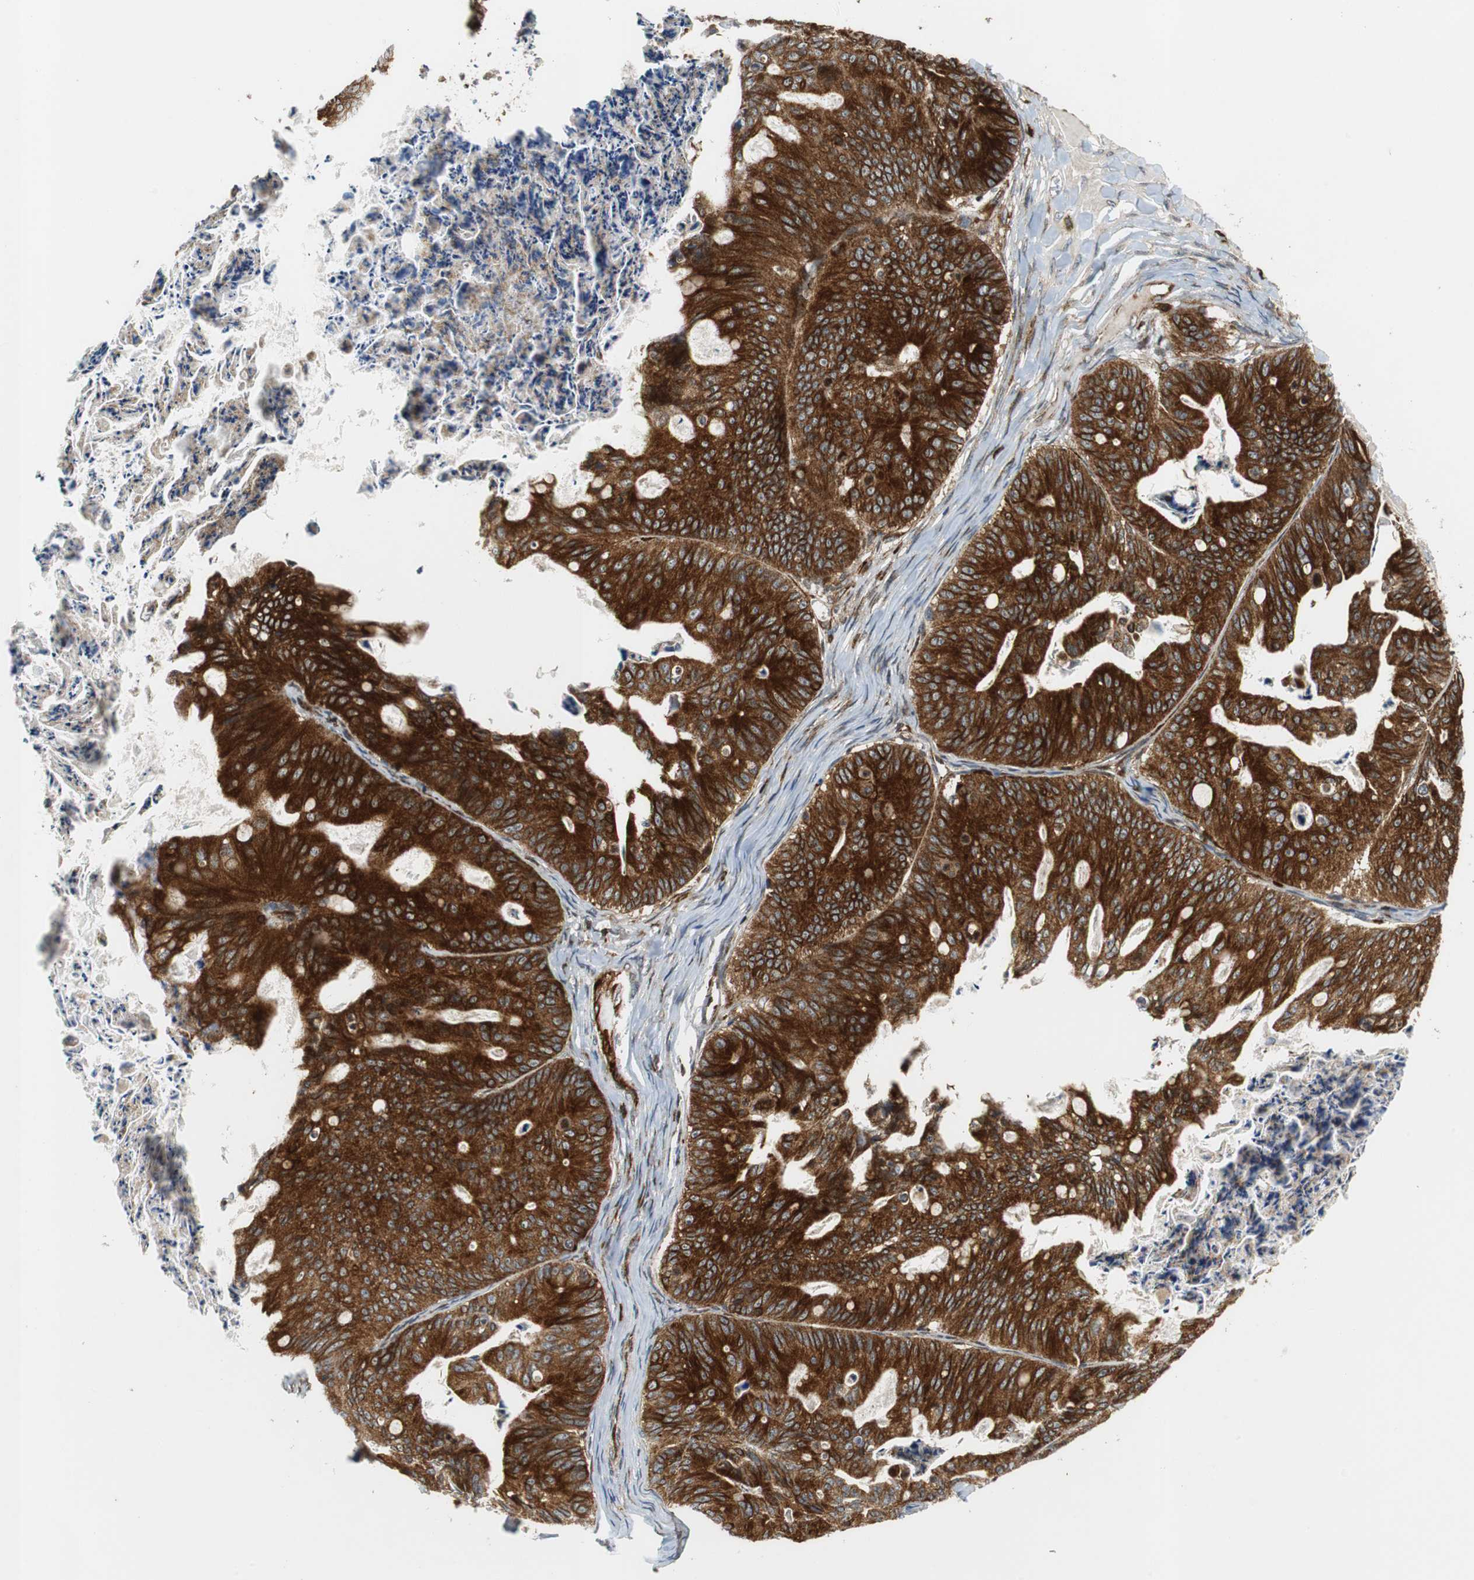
{"staining": {"intensity": "strong", "quantity": ">75%", "location": "cytoplasmic/membranous"}, "tissue": "ovarian cancer", "cell_type": "Tumor cells", "image_type": "cancer", "snomed": [{"axis": "morphology", "description": "Cystadenocarcinoma, mucinous, NOS"}, {"axis": "topography", "description": "Ovary"}], "caption": "About >75% of tumor cells in human ovarian cancer (mucinous cystadenocarcinoma) reveal strong cytoplasmic/membranous protein positivity as visualized by brown immunohistochemical staining.", "gene": "TUBA4A", "patient": {"sex": "female", "age": 36}}